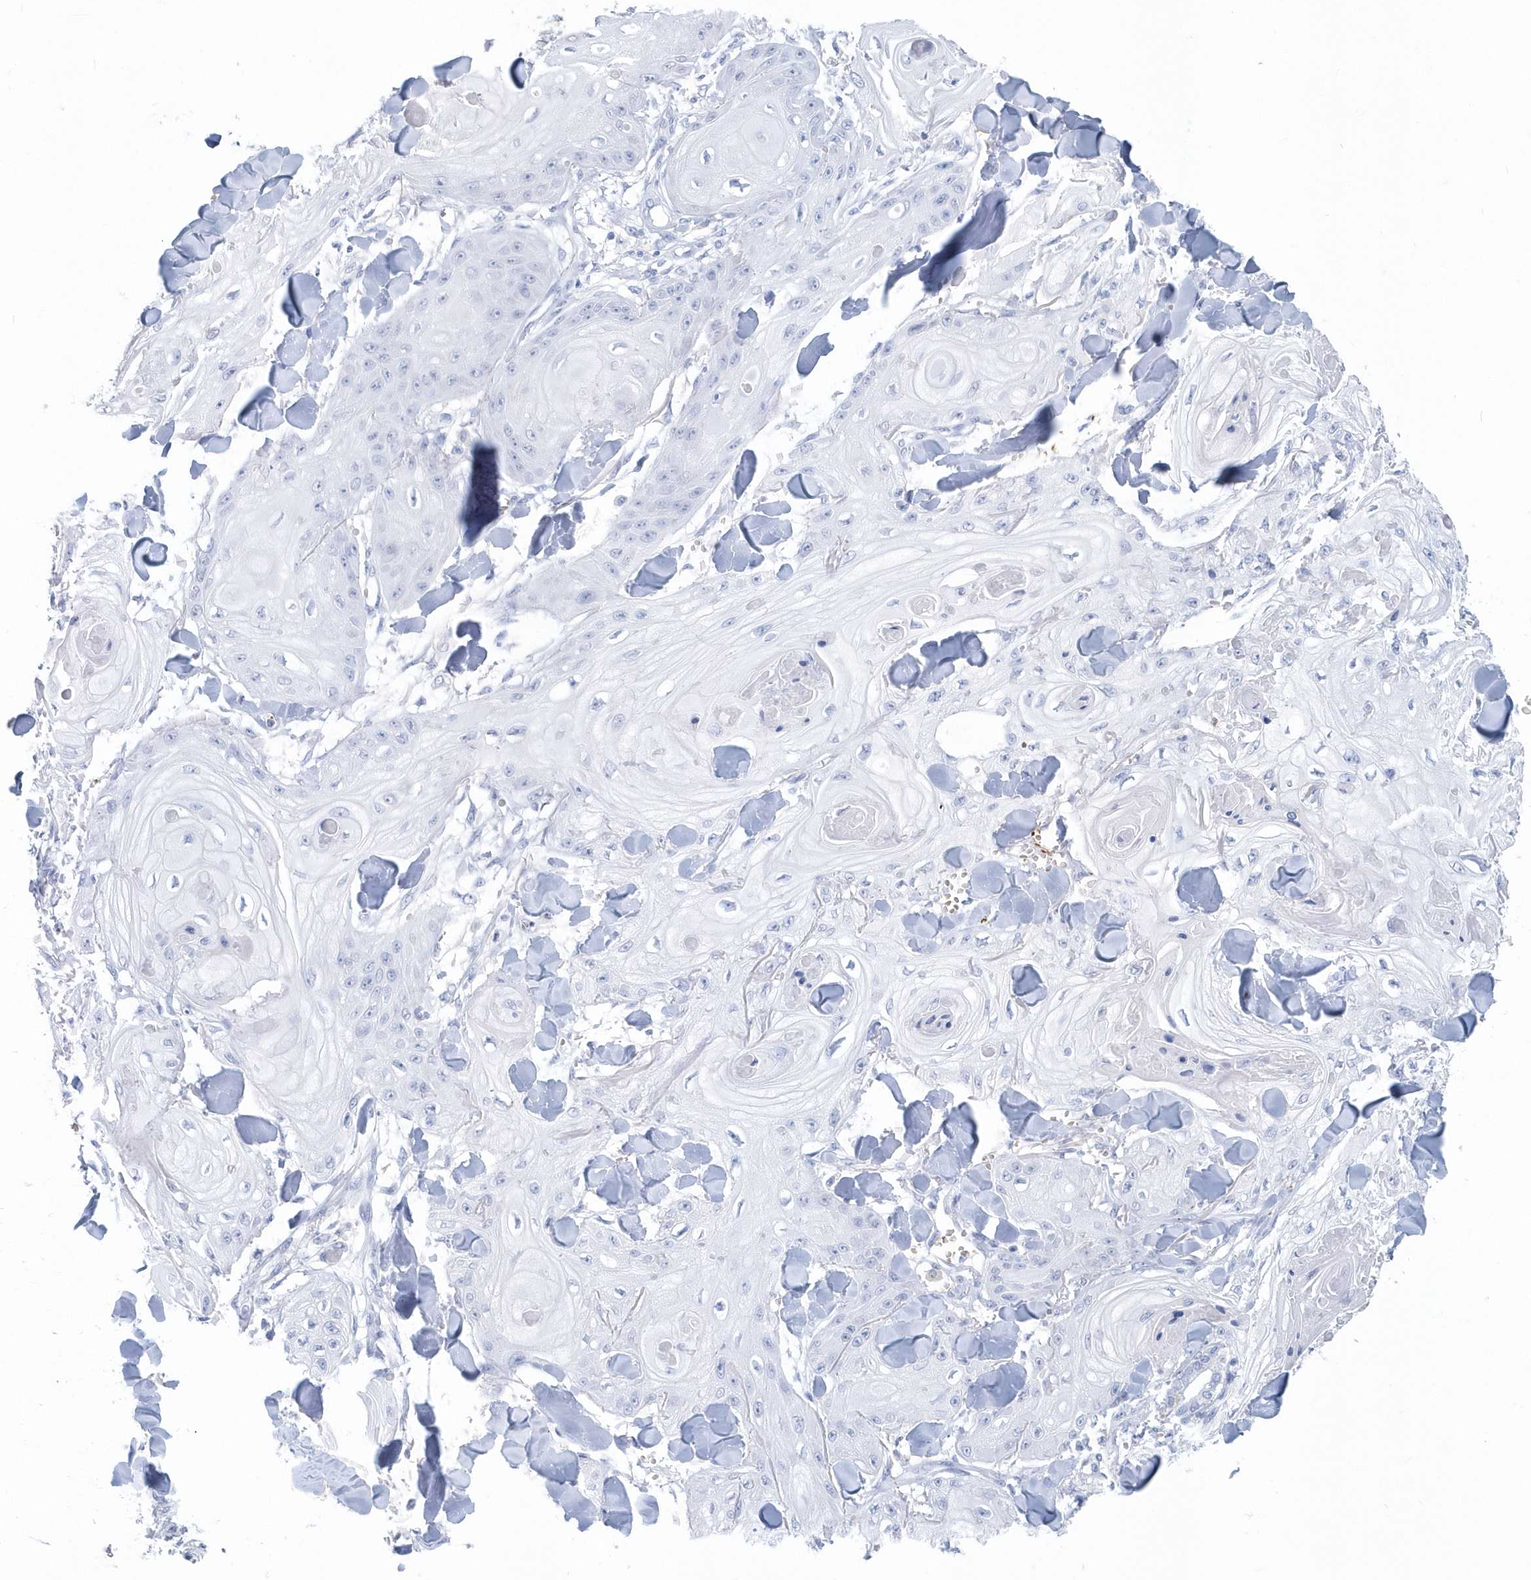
{"staining": {"intensity": "negative", "quantity": "none", "location": "none"}, "tissue": "skin cancer", "cell_type": "Tumor cells", "image_type": "cancer", "snomed": [{"axis": "morphology", "description": "Squamous cell carcinoma, NOS"}, {"axis": "topography", "description": "Skin"}], "caption": "A histopathology image of skin cancer (squamous cell carcinoma) stained for a protein demonstrates no brown staining in tumor cells. The staining is performed using DAB brown chromogen with nuclei counter-stained in using hematoxylin.", "gene": "HBA2", "patient": {"sex": "male", "age": 74}}